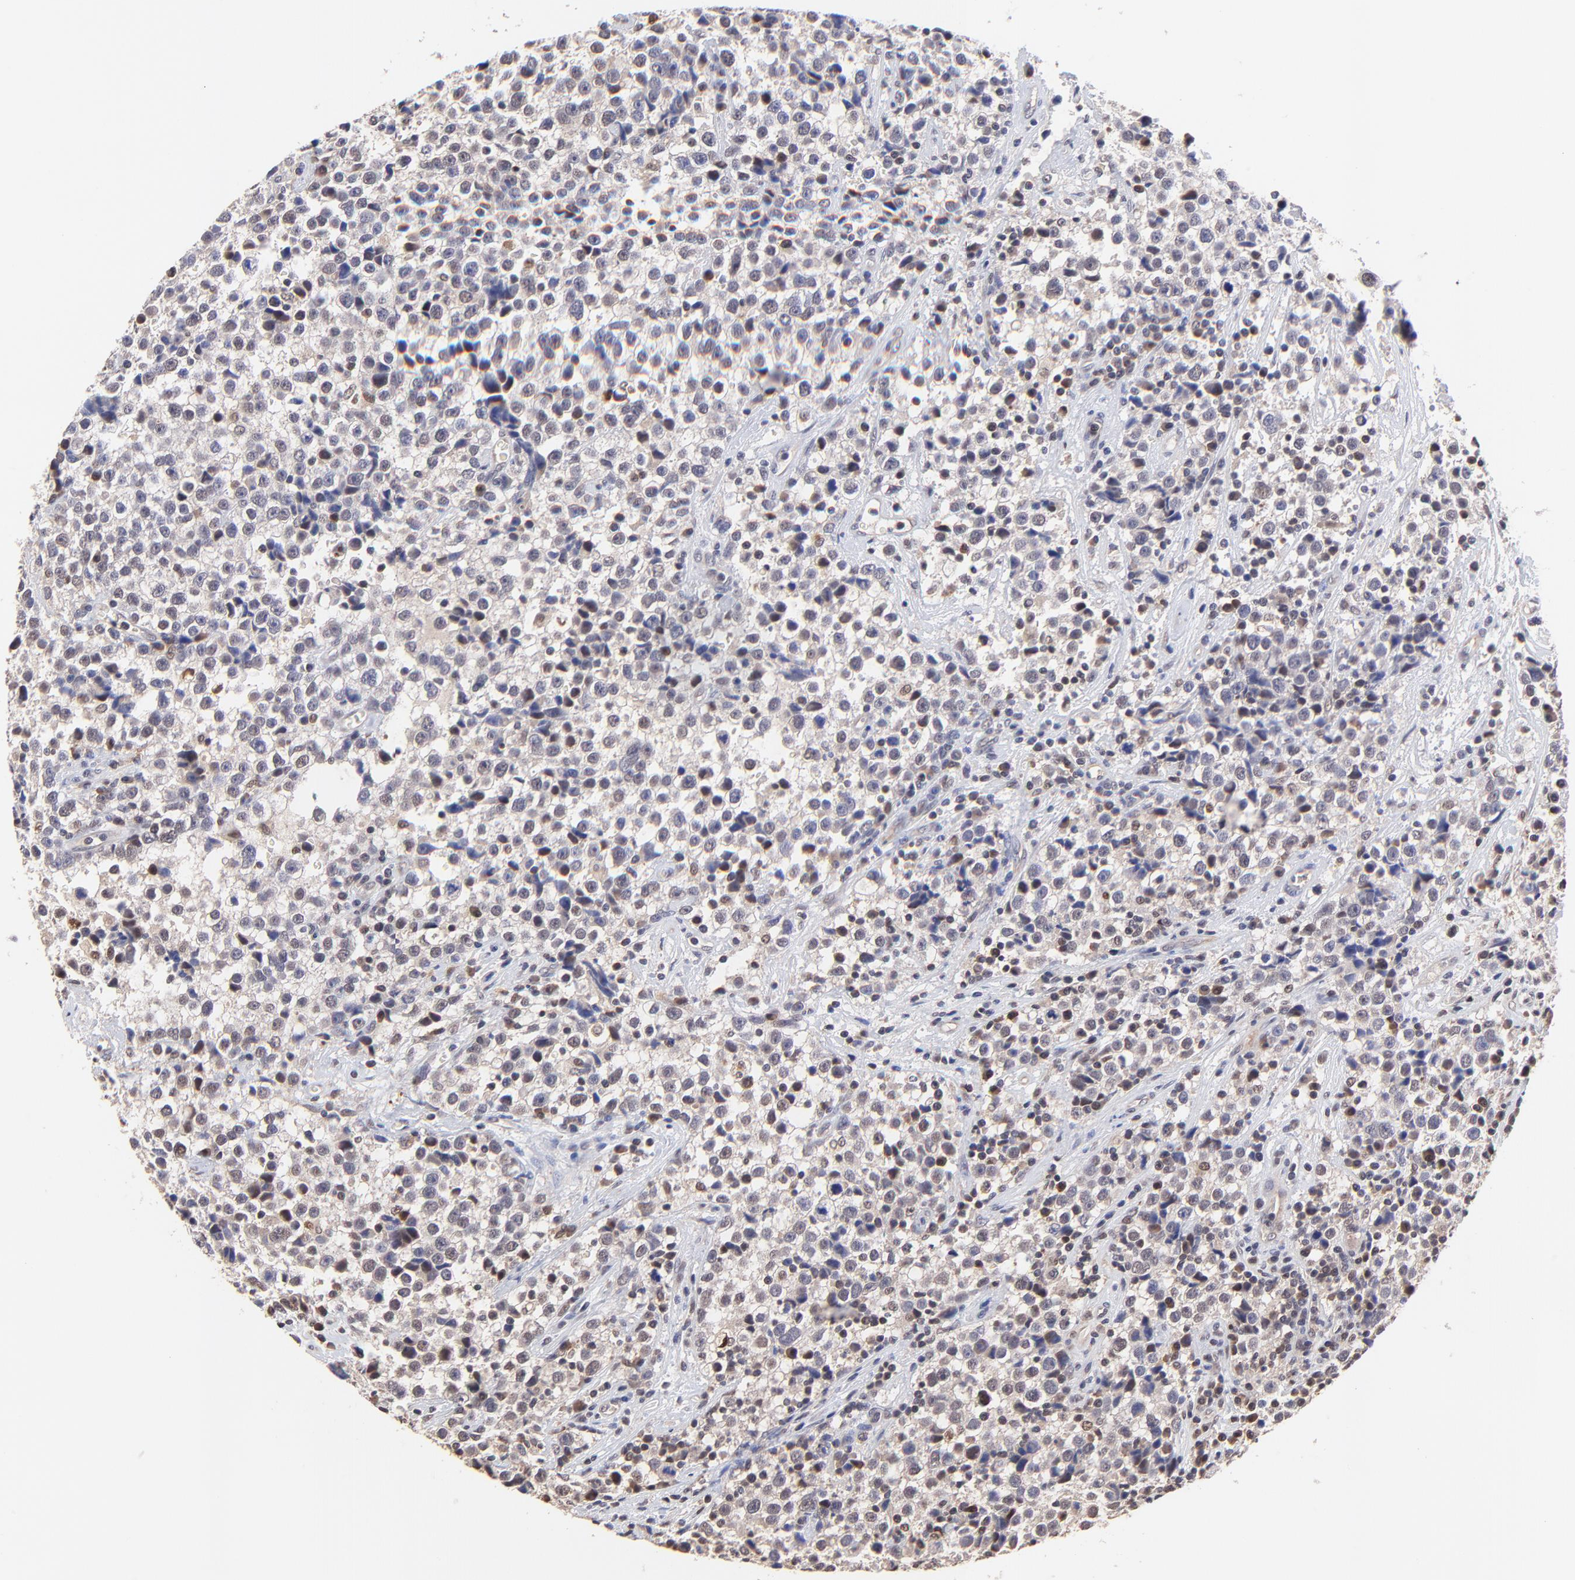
{"staining": {"intensity": "weak", "quantity": "25%-75%", "location": "nuclear"}, "tissue": "testis cancer", "cell_type": "Tumor cells", "image_type": "cancer", "snomed": [{"axis": "morphology", "description": "Seminoma, NOS"}, {"axis": "topography", "description": "Testis"}], "caption": "There is low levels of weak nuclear expression in tumor cells of testis cancer (seminoma), as demonstrated by immunohistochemical staining (brown color).", "gene": "PSMA6", "patient": {"sex": "male", "age": 38}}